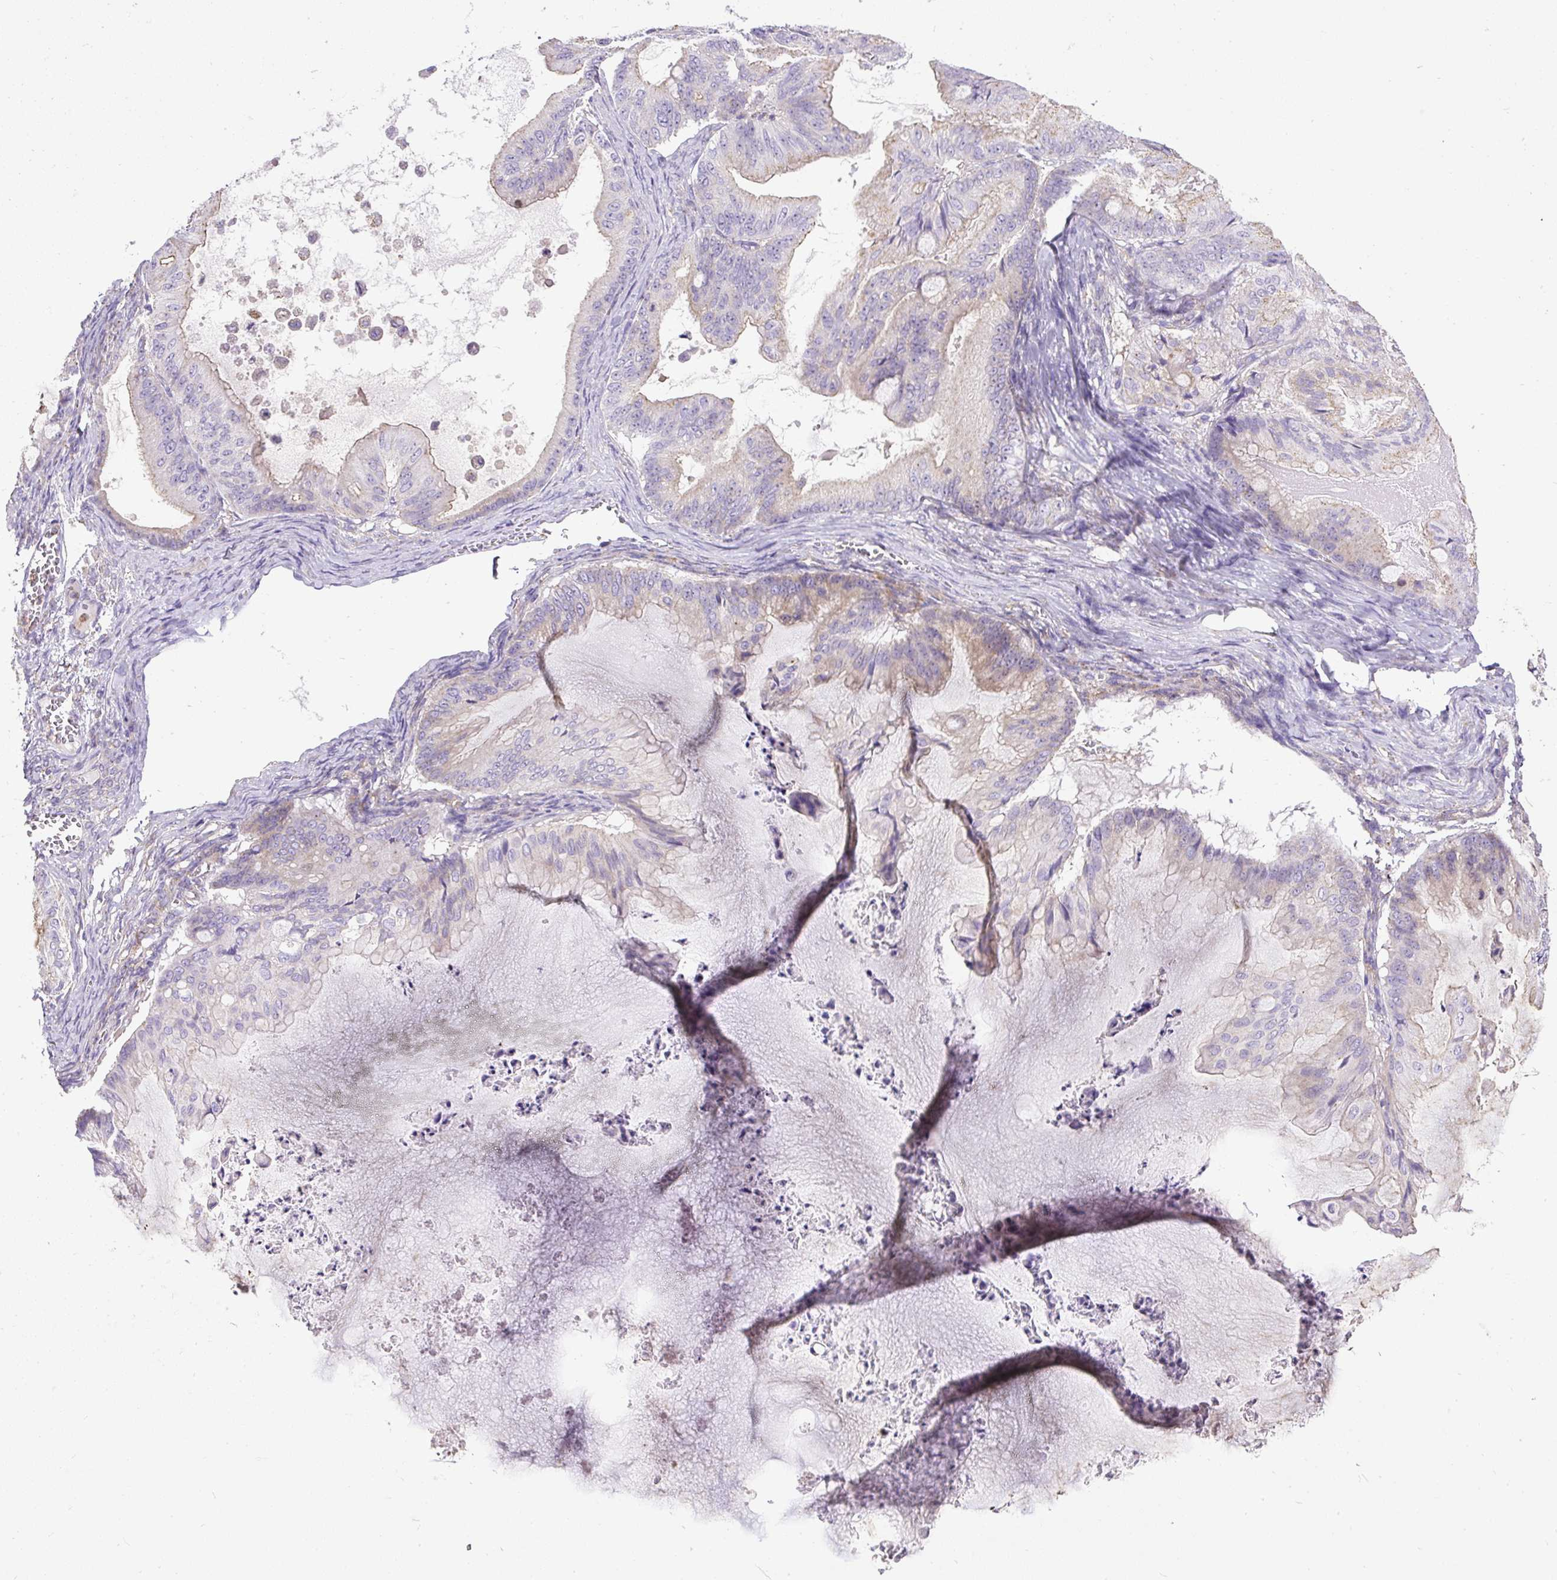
{"staining": {"intensity": "weak", "quantity": "<25%", "location": "cytoplasmic/membranous"}, "tissue": "ovarian cancer", "cell_type": "Tumor cells", "image_type": "cancer", "snomed": [{"axis": "morphology", "description": "Cystadenocarcinoma, mucinous, NOS"}, {"axis": "topography", "description": "Ovary"}], "caption": "Human ovarian mucinous cystadenocarcinoma stained for a protein using immunohistochemistry displays no staining in tumor cells.", "gene": "CFAP47", "patient": {"sex": "female", "age": 71}}